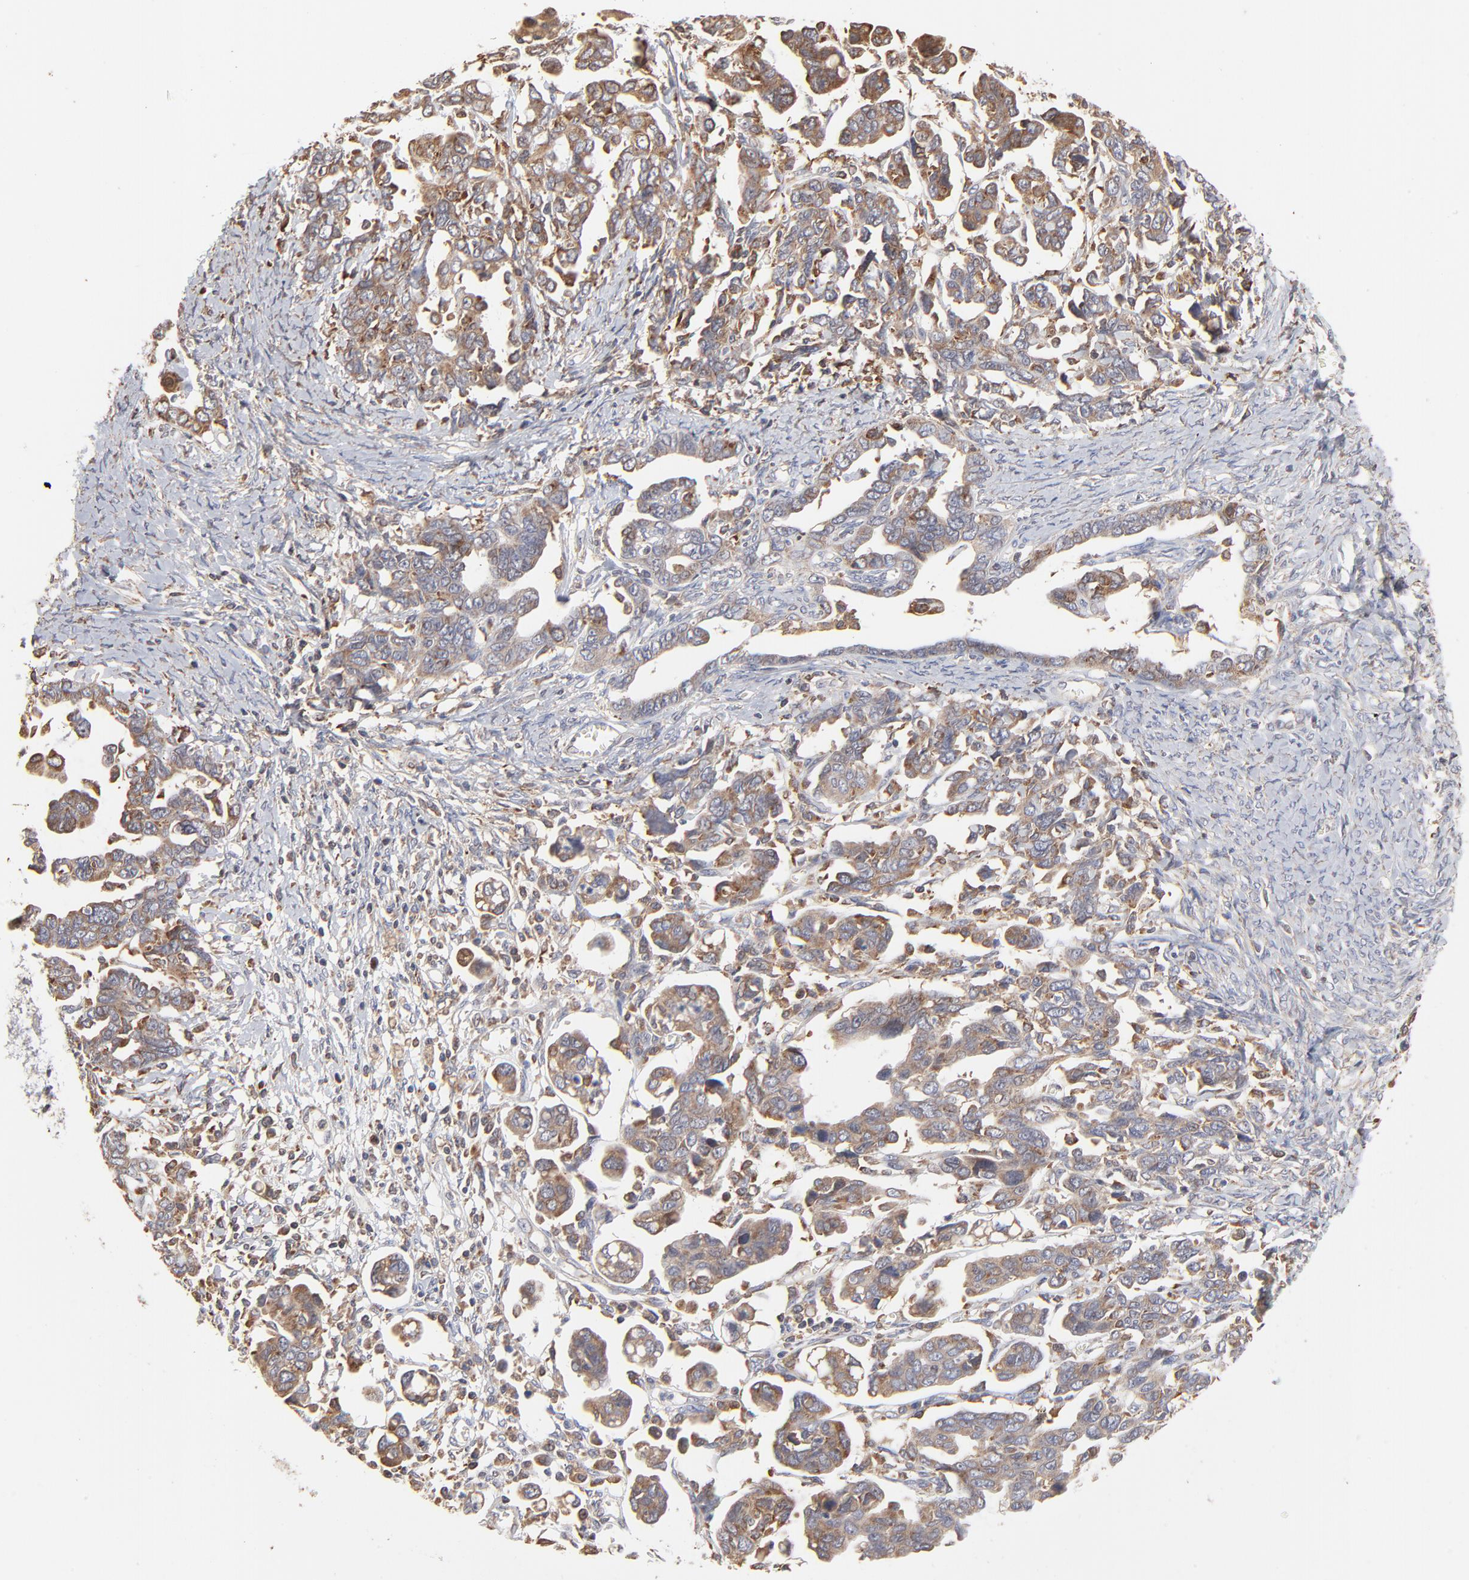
{"staining": {"intensity": "strong", "quantity": "25%-75%", "location": "cytoplasmic/membranous"}, "tissue": "ovarian cancer", "cell_type": "Tumor cells", "image_type": "cancer", "snomed": [{"axis": "morphology", "description": "Cystadenocarcinoma, serous, NOS"}, {"axis": "topography", "description": "Ovary"}], "caption": "This image demonstrates ovarian cancer stained with immunohistochemistry (IHC) to label a protein in brown. The cytoplasmic/membranous of tumor cells show strong positivity for the protein. Nuclei are counter-stained blue.", "gene": "RNF213", "patient": {"sex": "female", "age": 69}}